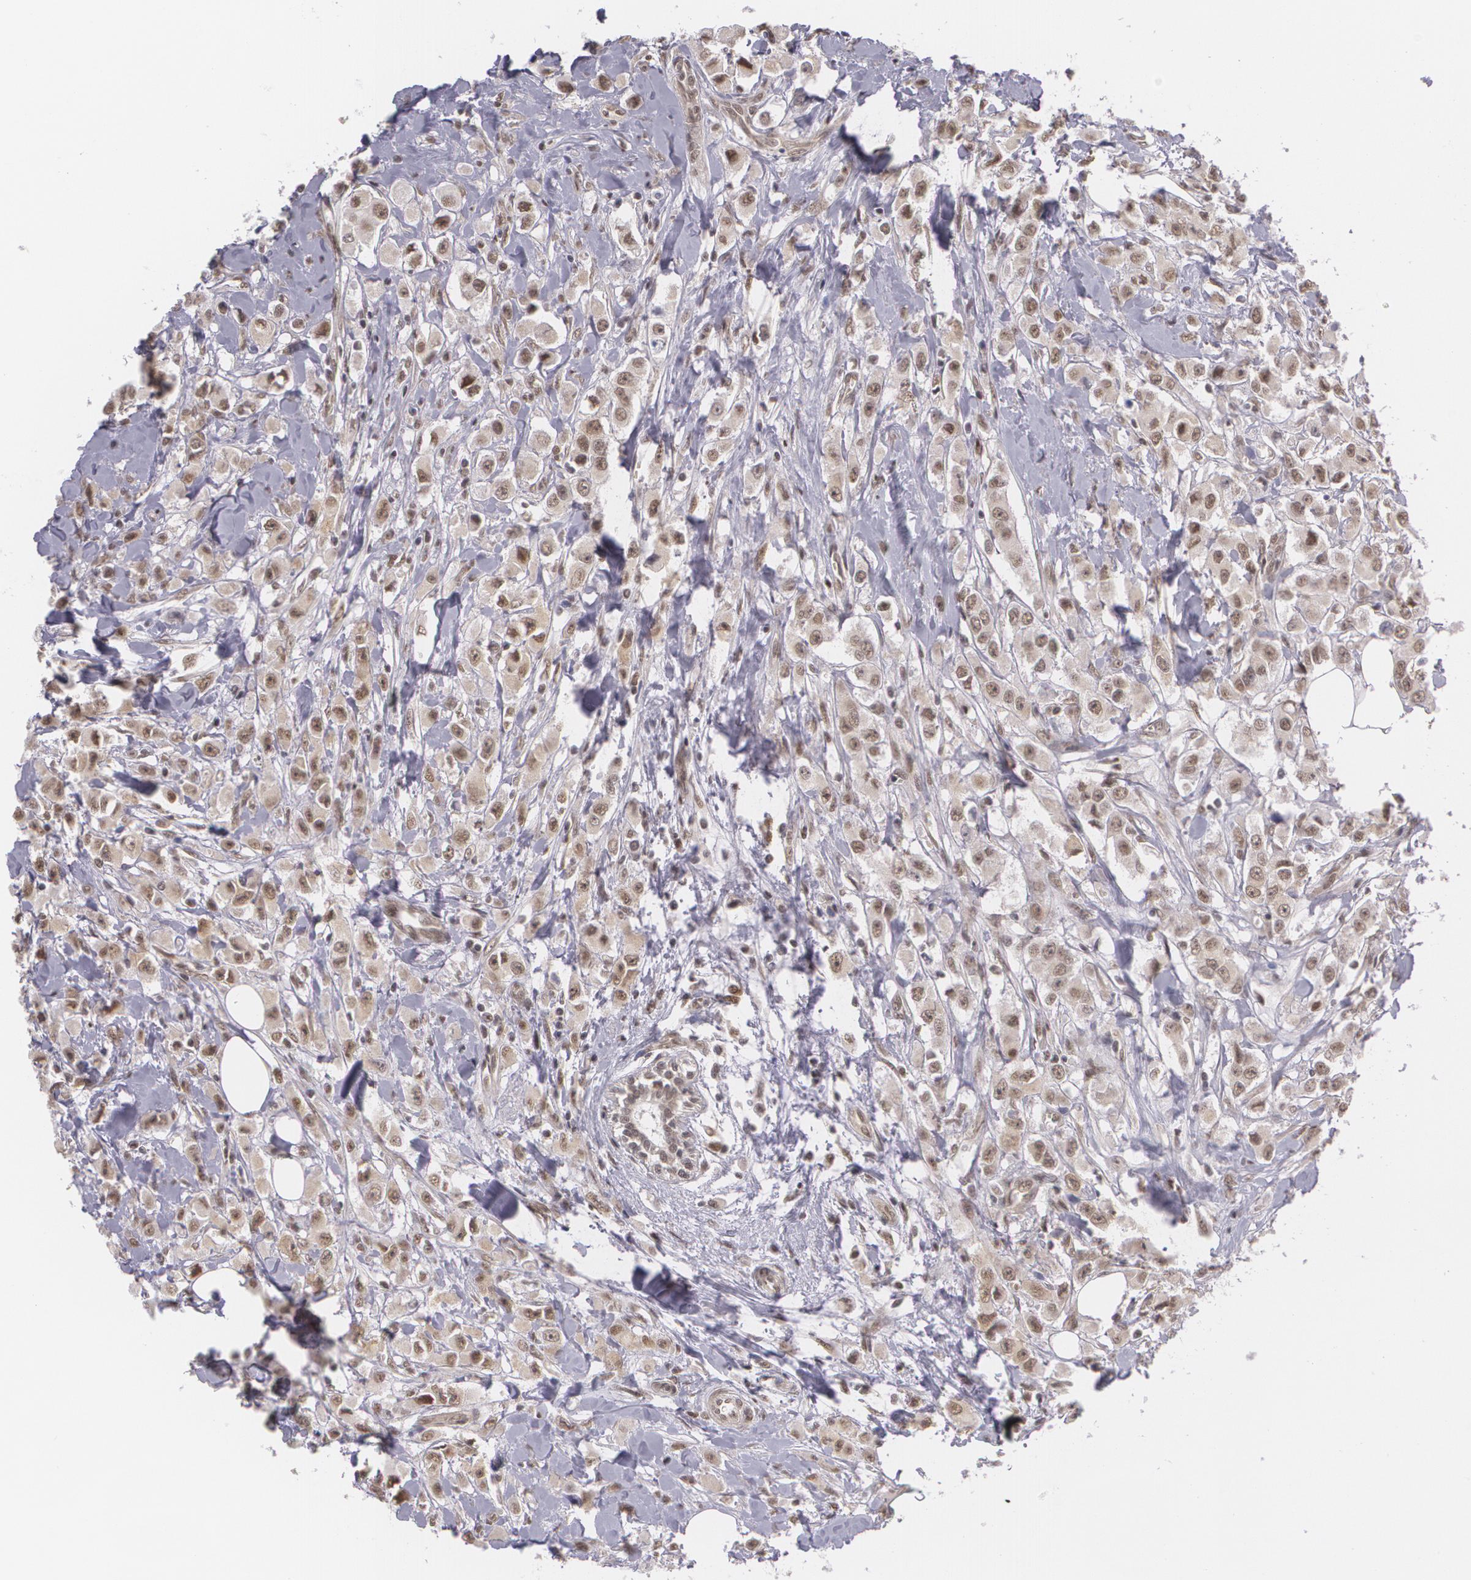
{"staining": {"intensity": "weak", "quantity": "25%-75%", "location": "nuclear"}, "tissue": "breast cancer", "cell_type": "Tumor cells", "image_type": "cancer", "snomed": [{"axis": "morphology", "description": "Duct carcinoma"}, {"axis": "topography", "description": "Breast"}], "caption": "Weak nuclear expression is identified in approximately 25%-75% of tumor cells in breast intraductal carcinoma.", "gene": "ALX1", "patient": {"sex": "female", "age": 58}}